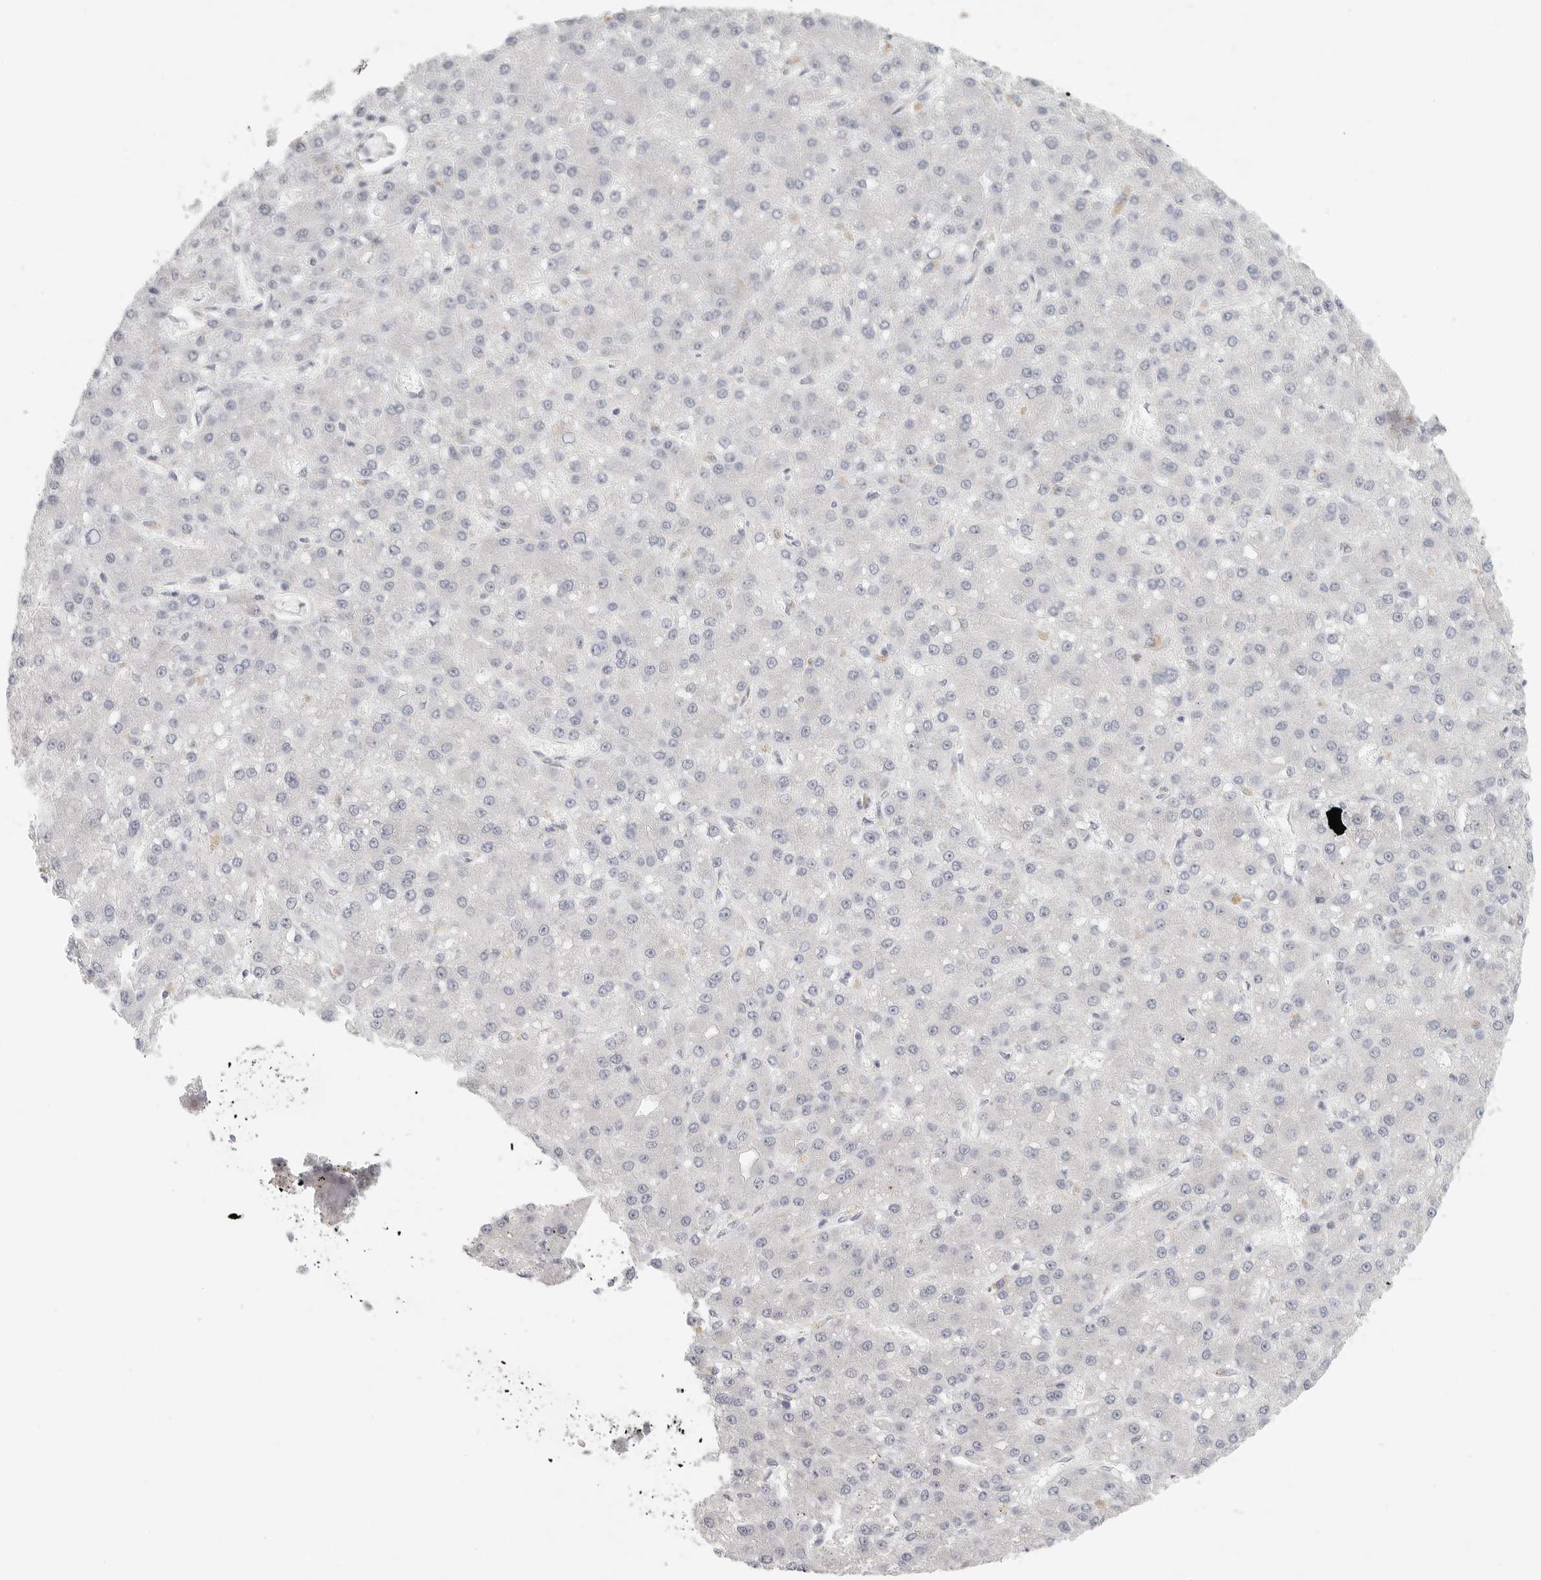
{"staining": {"intensity": "negative", "quantity": "none", "location": "none"}, "tissue": "liver cancer", "cell_type": "Tumor cells", "image_type": "cancer", "snomed": [{"axis": "morphology", "description": "Carcinoma, Hepatocellular, NOS"}, {"axis": "topography", "description": "Liver"}], "caption": "Protein analysis of hepatocellular carcinoma (liver) displays no significant expression in tumor cells.", "gene": "SLC25A26", "patient": {"sex": "male", "age": 67}}